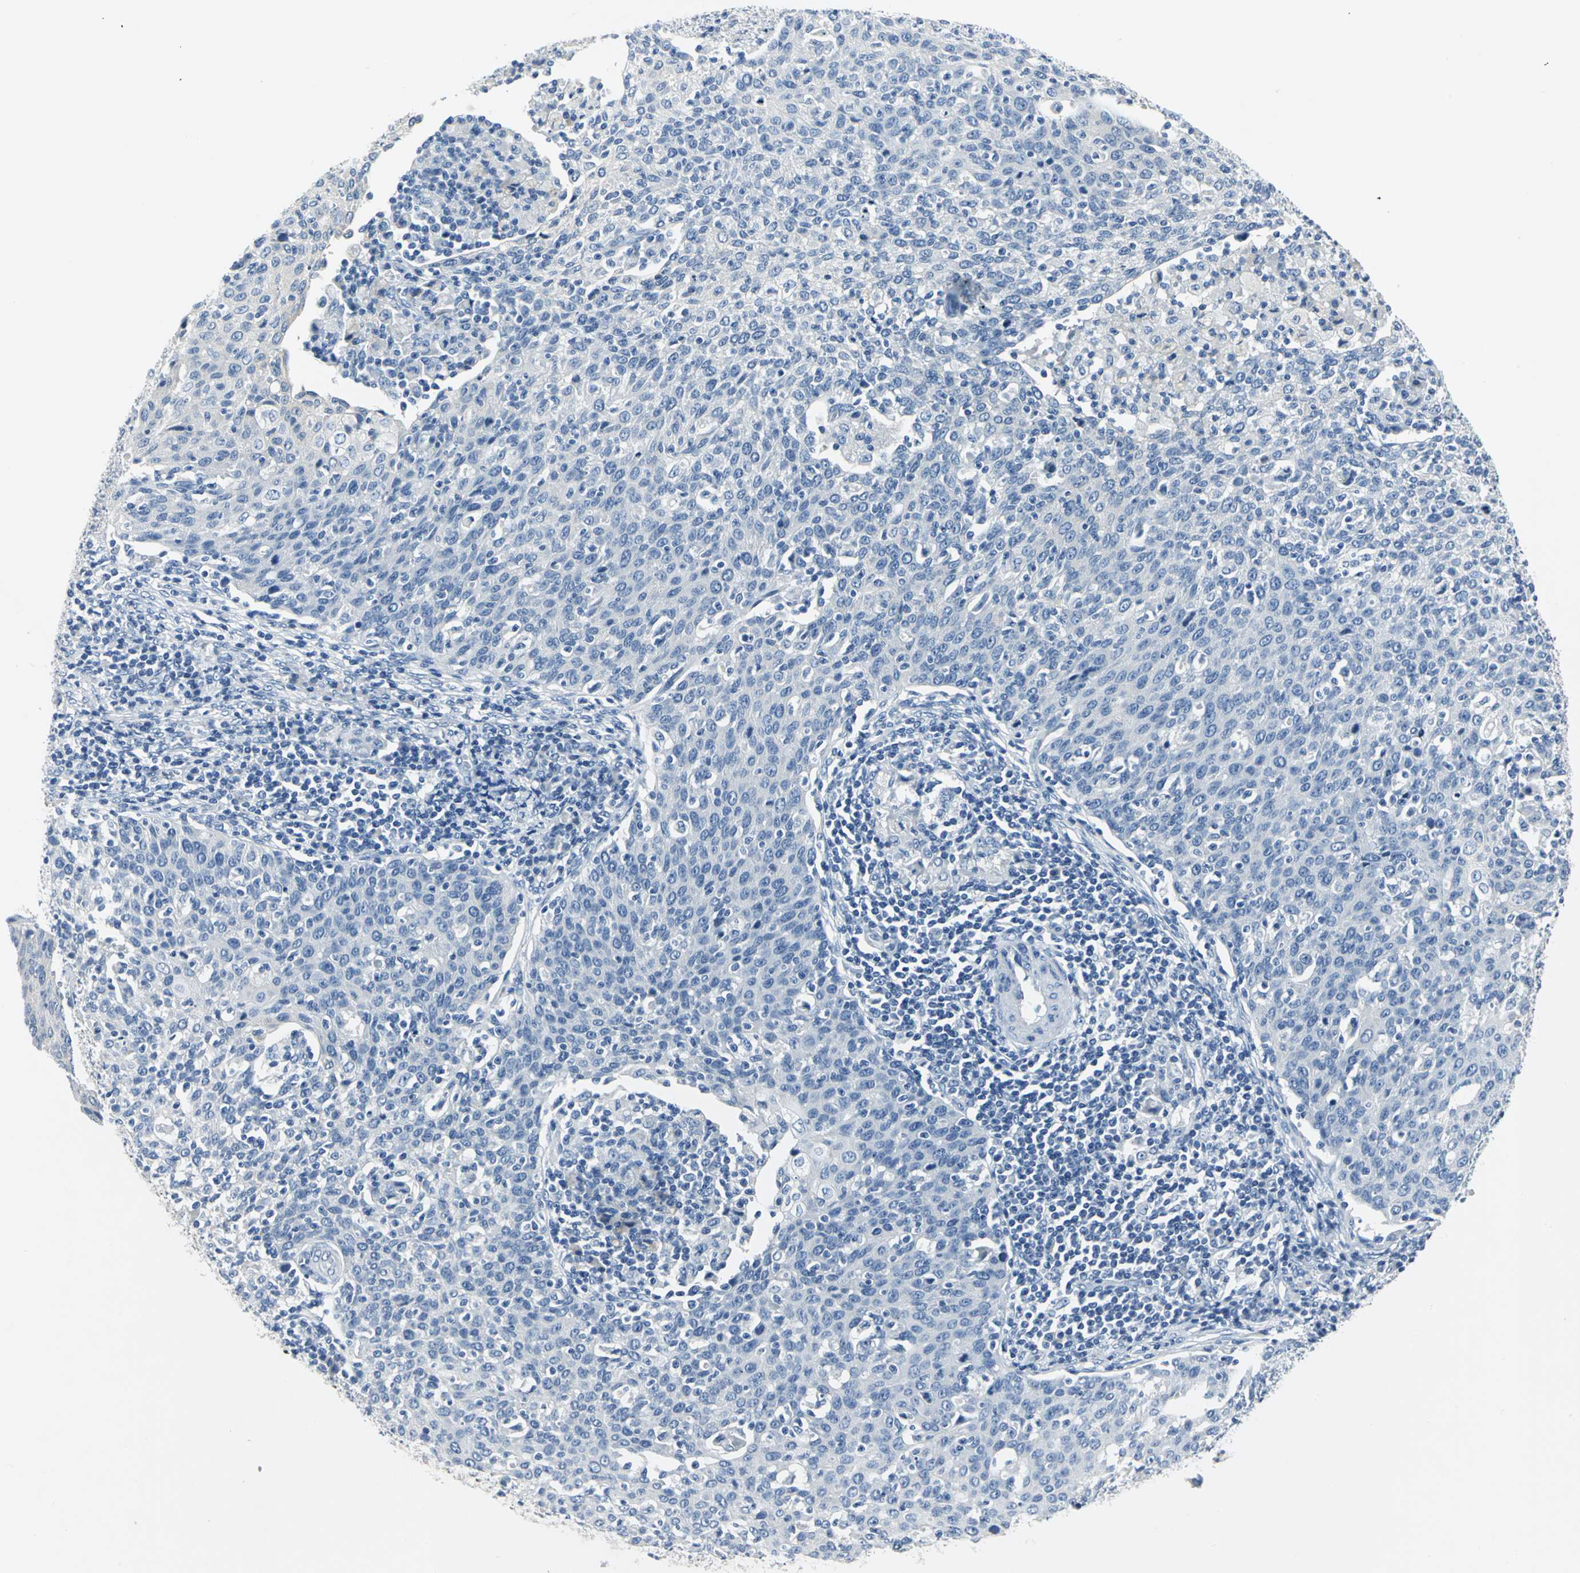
{"staining": {"intensity": "negative", "quantity": "none", "location": "none"}, "tissue": "cervical cancer", "cell_type": "Tumor cells", "image_type": "cancer", "snomed": [{"axis": "morphology", "description": "Squamous cell carcinoma, NOS"}, {"axis": "topography", "description": "Cervix"}], "caption": "Cervical cancer was stained to show a protein in brown. There is no significant staining in tumor cells. (DAB IHC with hematoxylin counter stain).", "gene": "RIPOR1", "patient": {"sex": "female", "age": 38}}